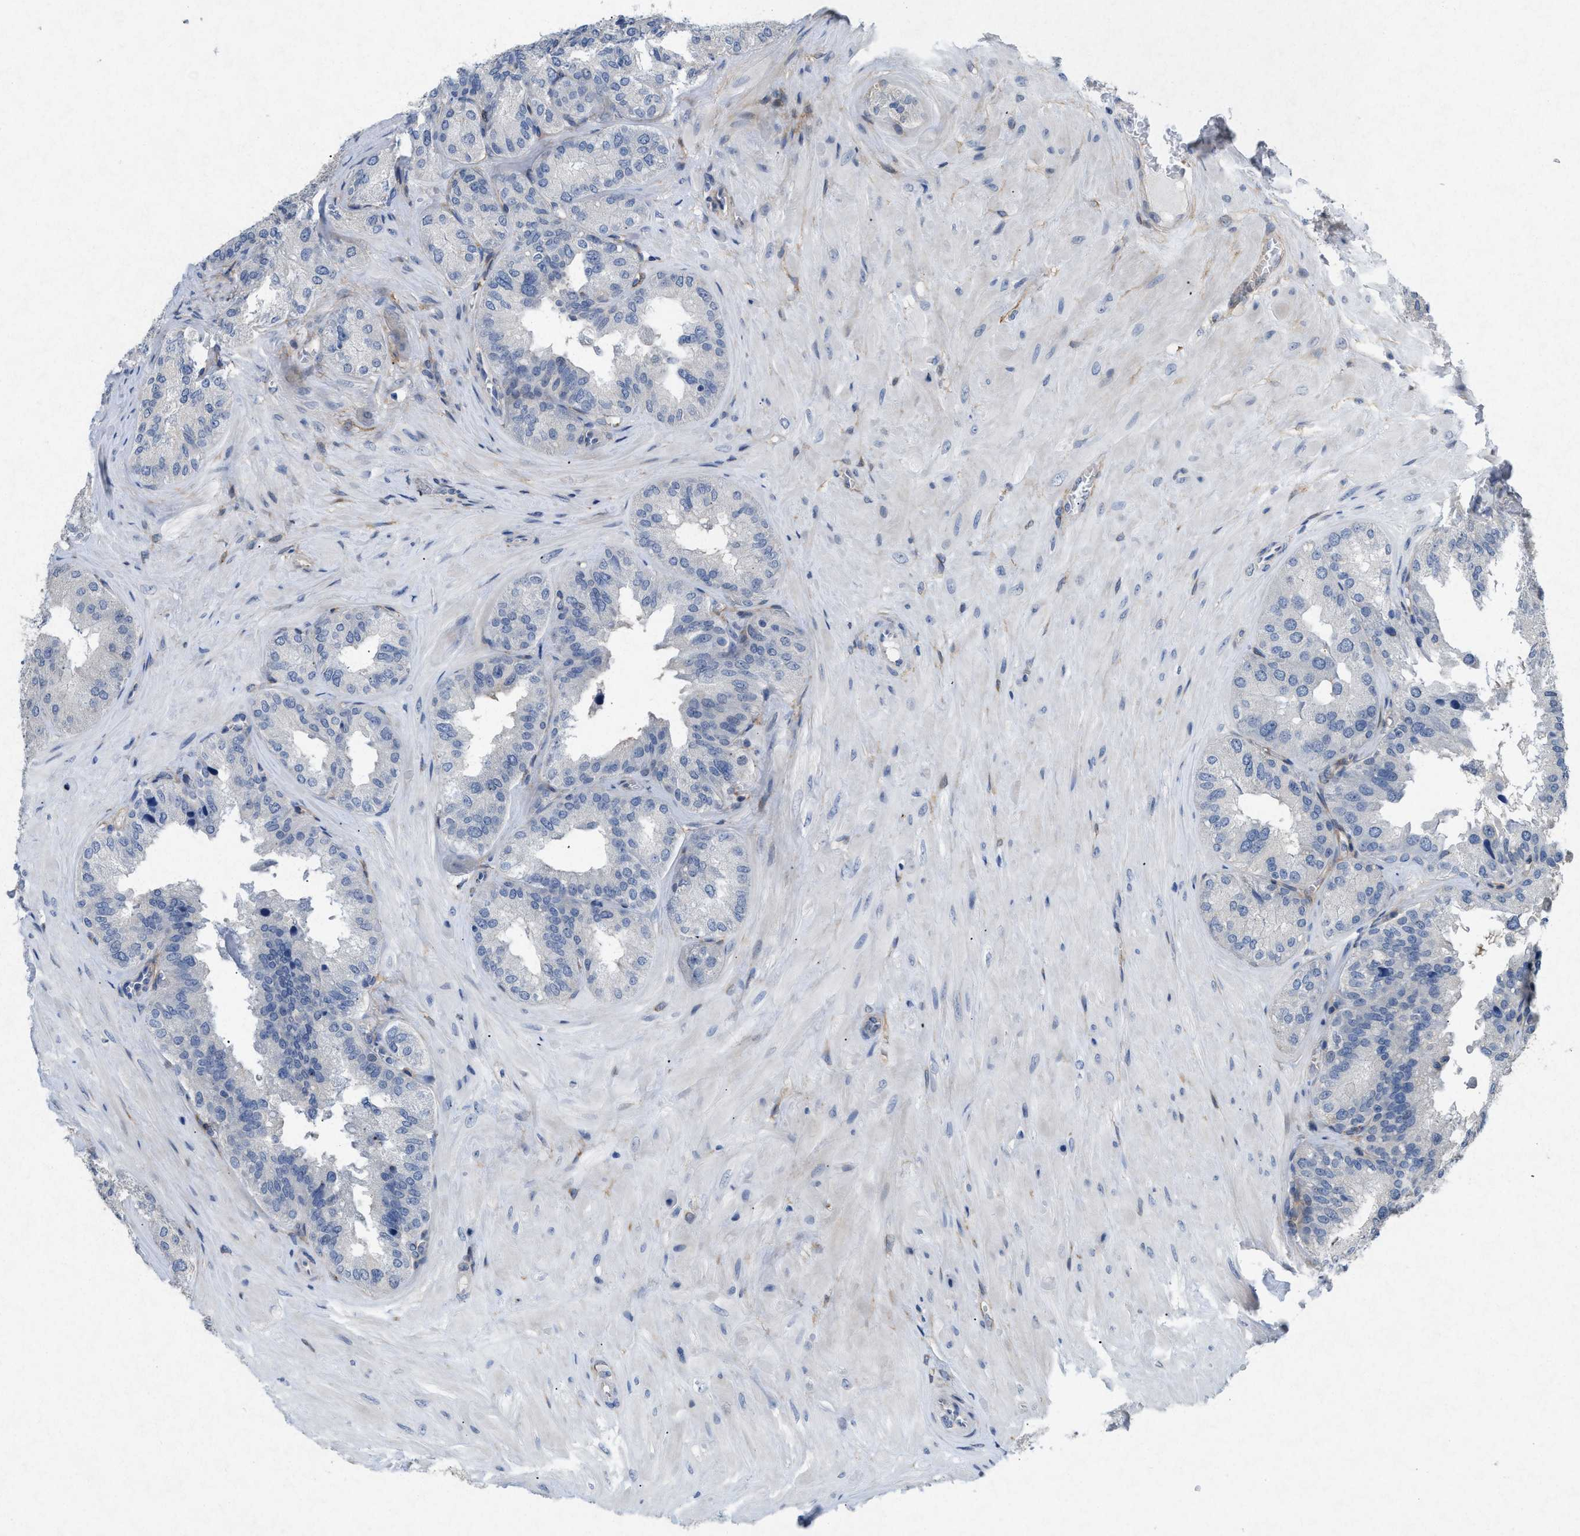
{"staining": {"intensity": "negative", "quantity": "none", "location": "none"}, "tissue": "seminal vesicle", "cell_type": "Glandular cells", "image_type": "normal", "snomed": [{"axis": "morphology", "description": "Normal tissue, NOS"}, {"axis": "topography", "description": "Prostate"}, {"axis": "topography", "description": "Seminal veicle"}], "caption": "Protein analysis of normal seminal vesicle displays no significant staining in glandular cells.", "gene": "PDGFRA", "patient": {"sex": "male", "age": 51}}